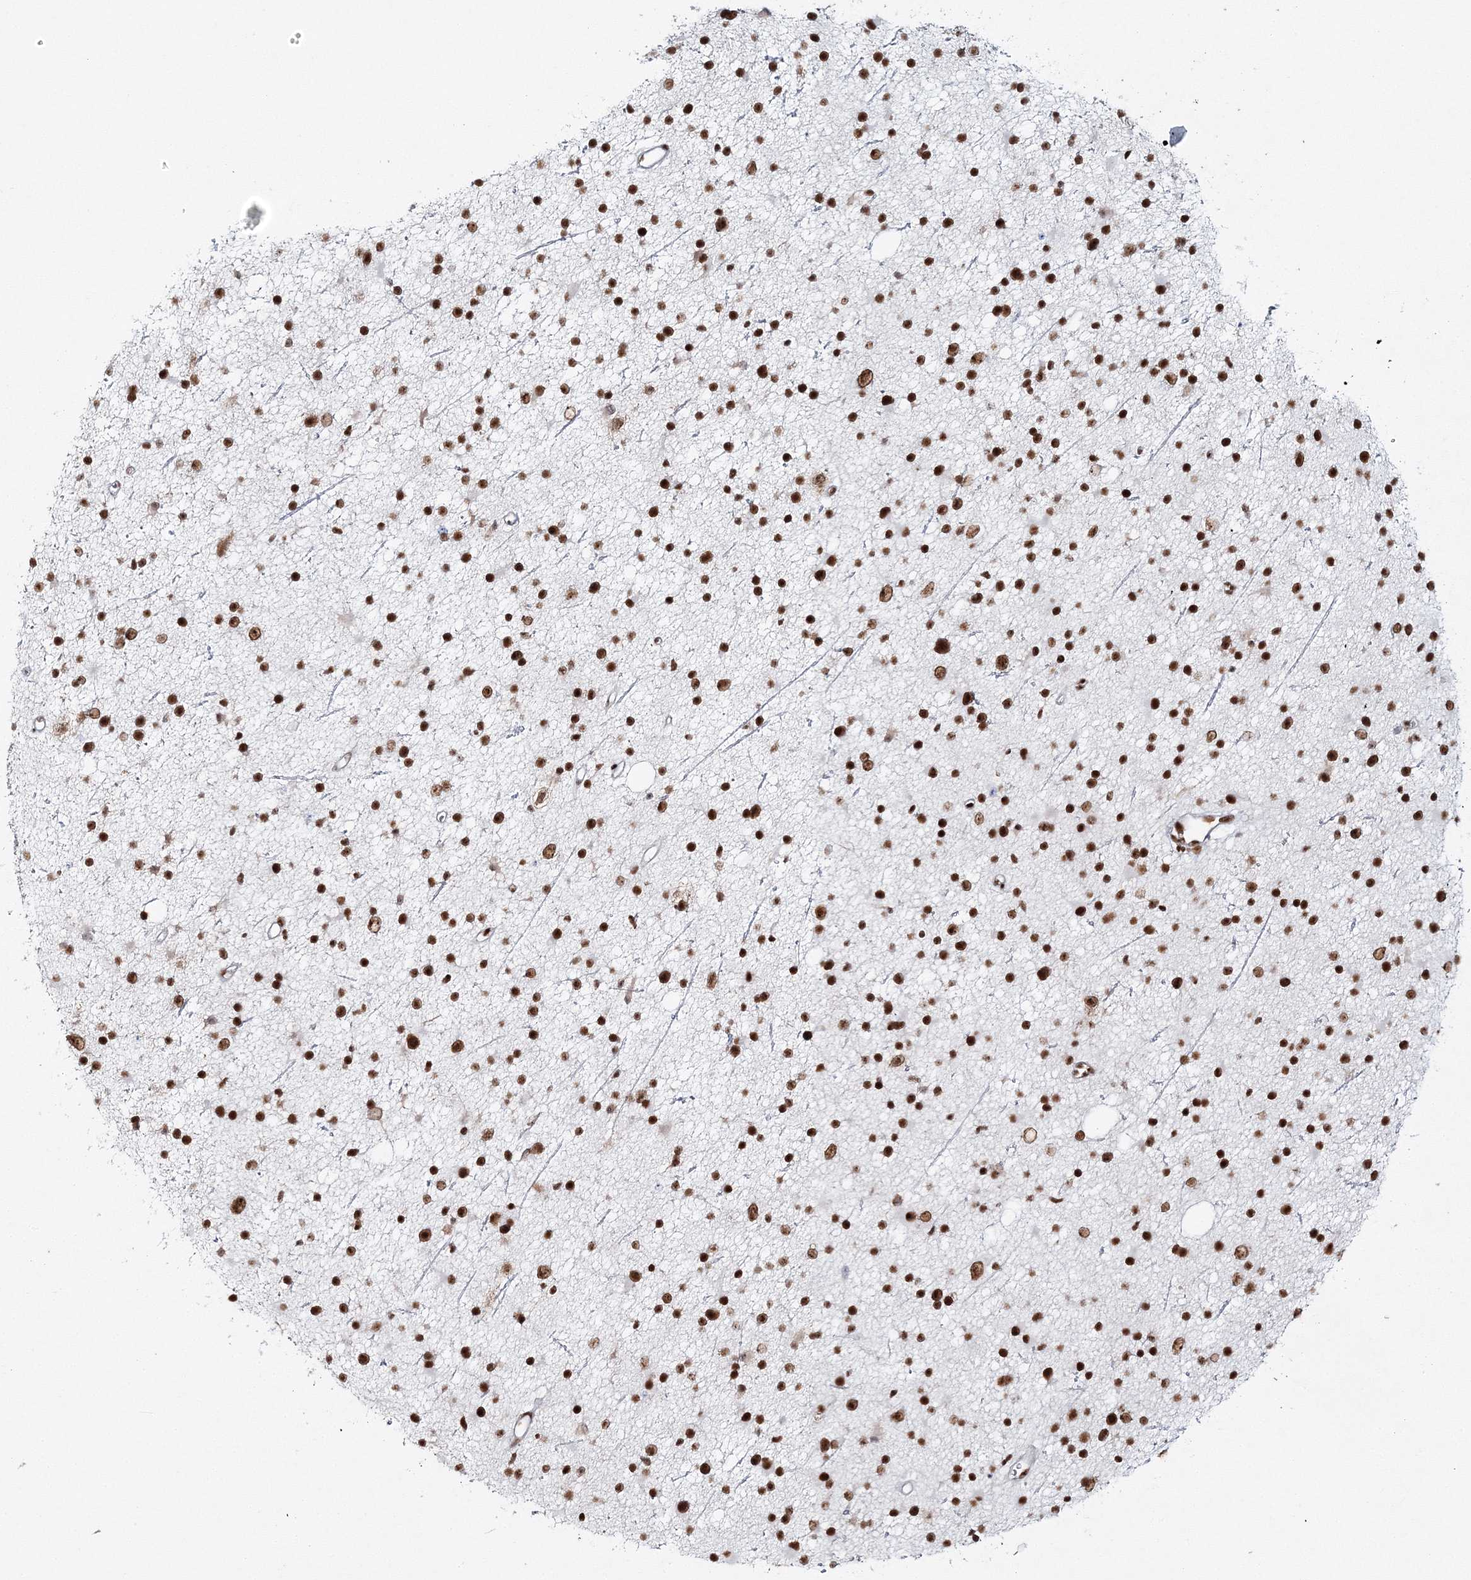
{"staining": {"intensity": "strong", "quantity": ">75%", "location": "nuclear"}, "tissue": "glioma", "cell_type": "Tumor cells", "image_type": "cancer", "snomed": [{"axis": "morphology", "description": "Glioma, malignant, Low grade"}, {"axis": "topography", "description": "Cerebral cortex"}], "caption": "Strong nuclear positivity is appreciated in approximately >75% of tumor cells in glioma.", "gene": "QRICH1", "patient": {"sex": "female", "age": 39}}